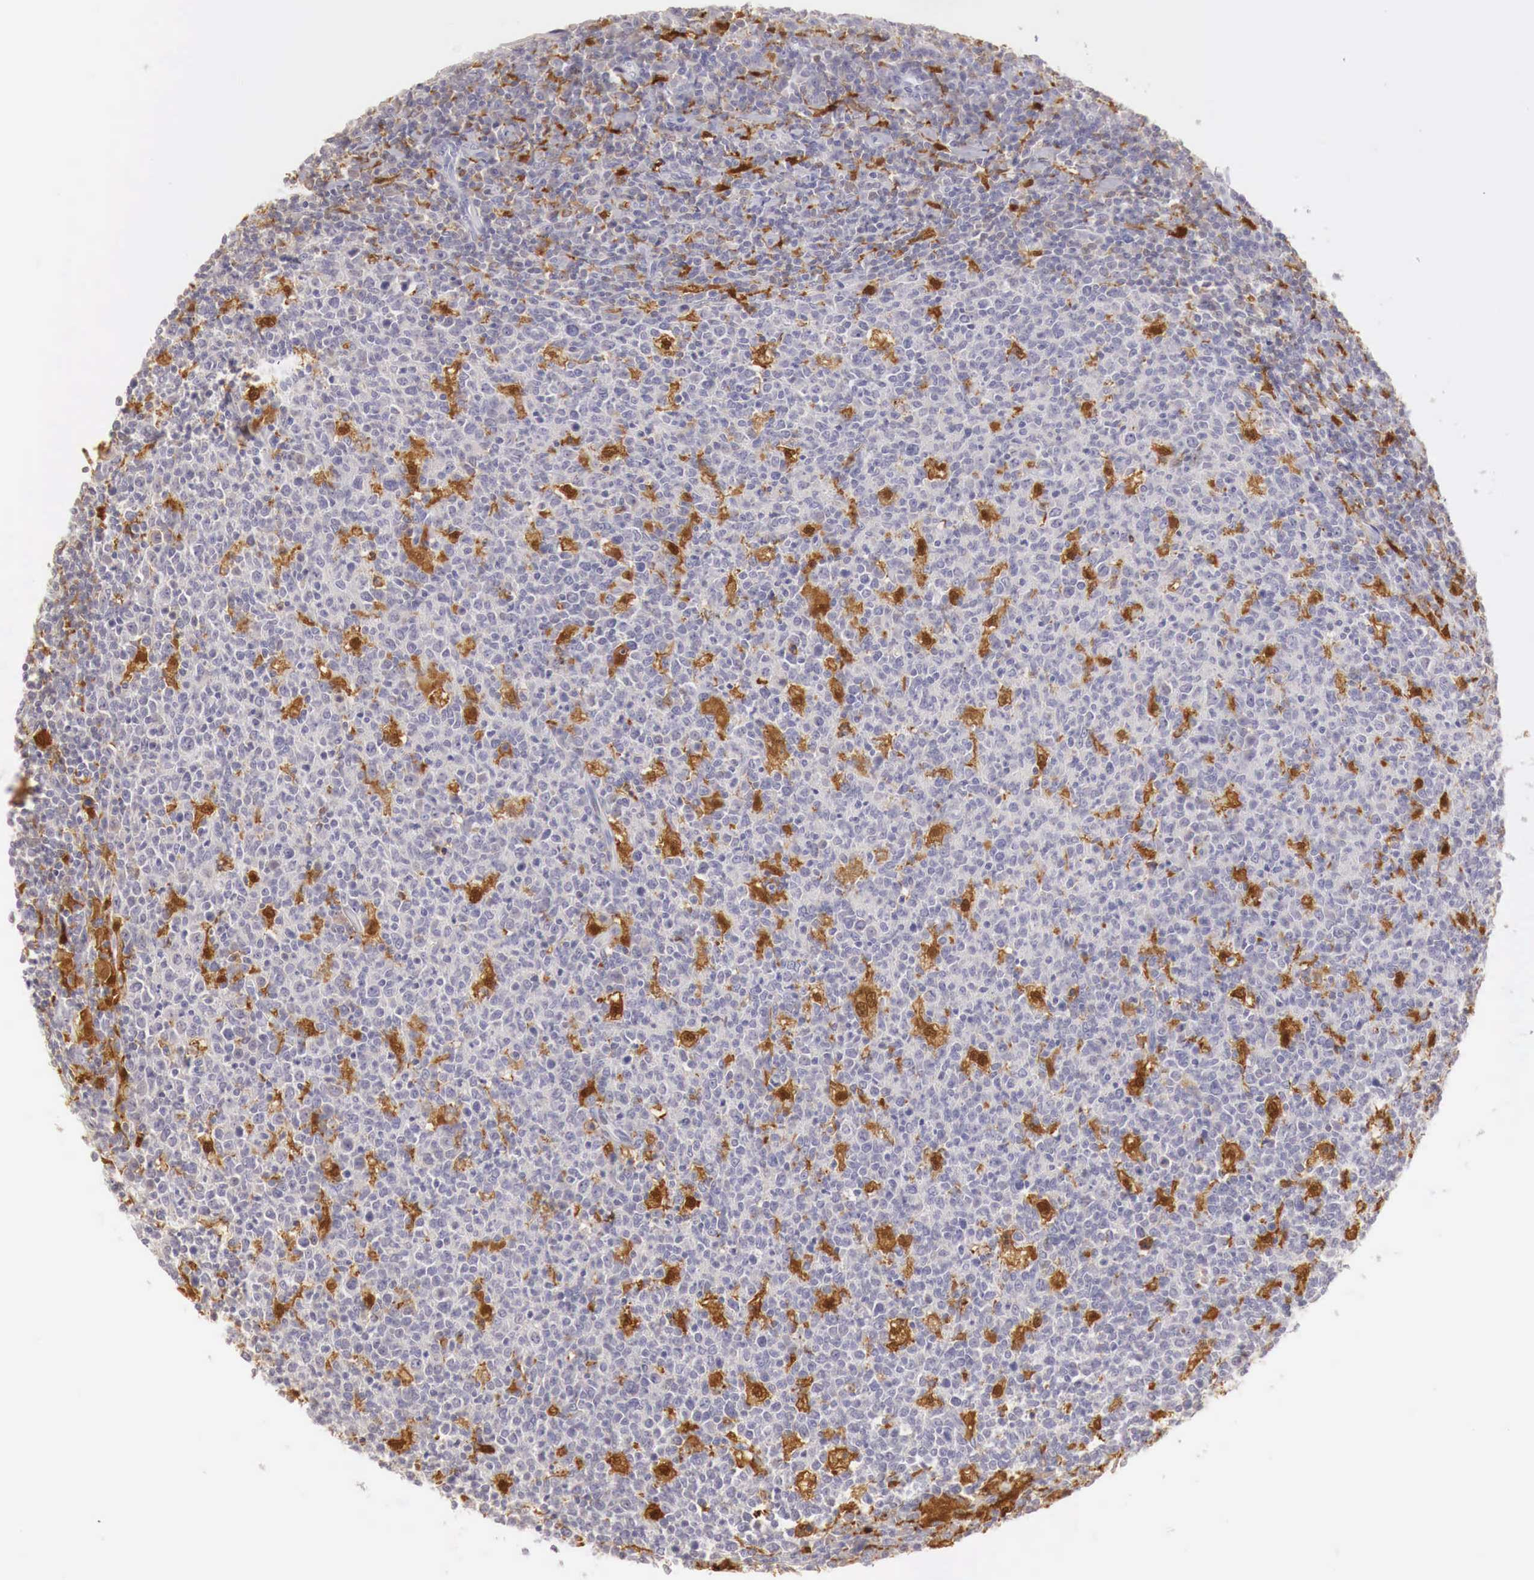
{"staining": {"intensity": "moderate", "quantity": "<25%", "location": "cytoplasmic/membranous"}, "tissue": "tonsil", "cell_type": "Germinal center cells", "image_type": "normal", "snomed": [{"axis": "morphology", "description": "Normal tissue, NOS"}, {"axis": "topography", "description": "Tonsil"}], "caption": "Brown immunohistochemical staining in normal human tonsil shows moderate cytoplasmic/membranous expression in approximately <25% of germinal center cells. (Stains: DAB (3,3'-diaminobenzidine) in brown, nuclei in blue, Microscopy: brightfield microscopy at high magnification).", "gene": "RENBP", "patient": {"sex": "male", "age": 6}}